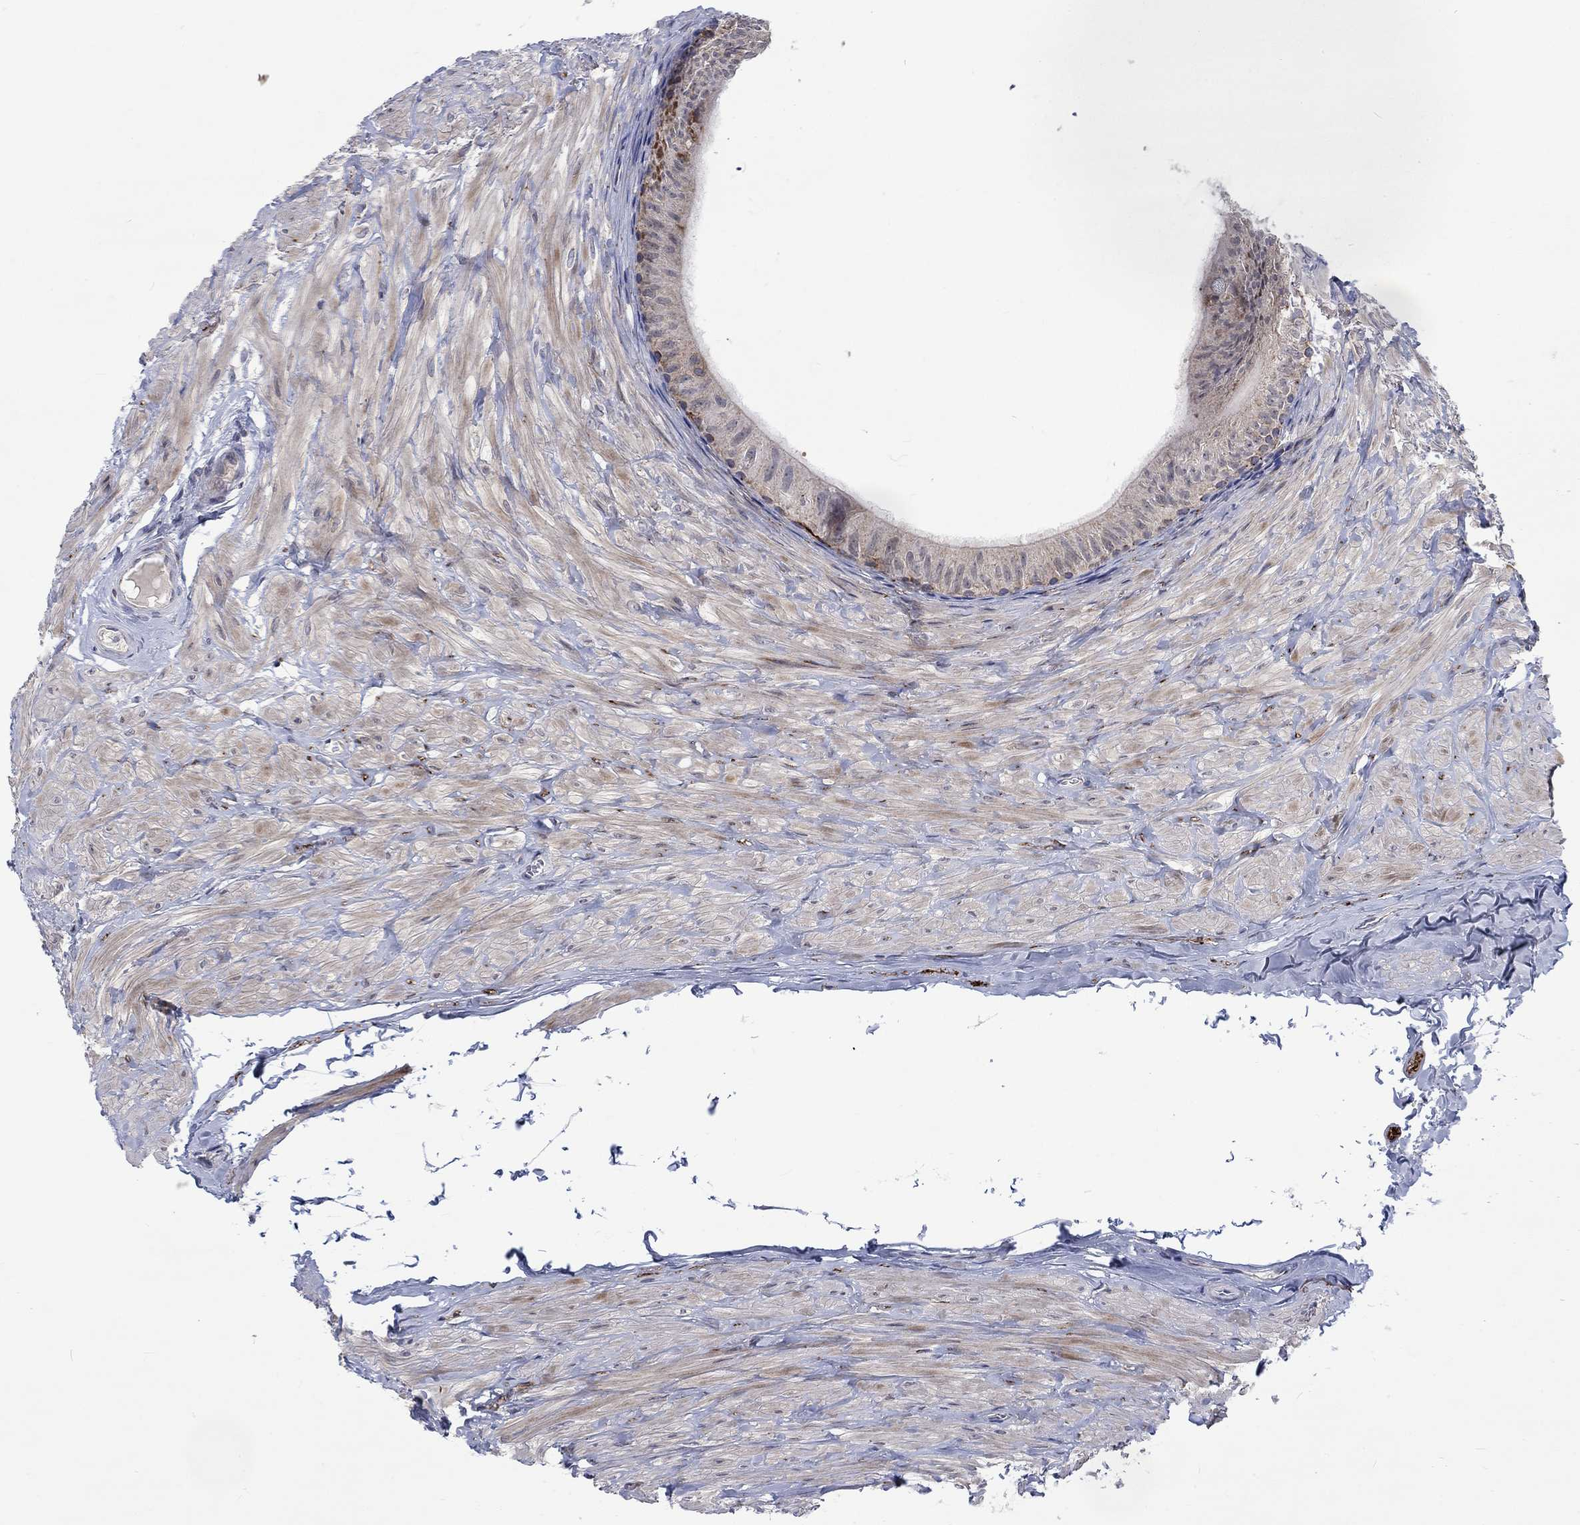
{"staining": {"intensity": "negative", "quantity": "none", "location": "none"}, "tissue": "epididymis", "cell_type": "Glandular cells", "image_type": "normal", "snomed": [{"axis": "morphology", "description": "Normal tissue, NOS"}, {"axis": "topography", "description": "Epididymis"}], "caption": "A high-resolution micrograph shows immunohistochemistry (IHC) staining of unremarkable epididymis, which reveals no significant expression in glandular cells. (DAB (3,3'-diaminobenzidine) immunohistochemistry, high magnification).", "gene": "SLC35F2", "patient": {"sex": "male", "age": 32}}